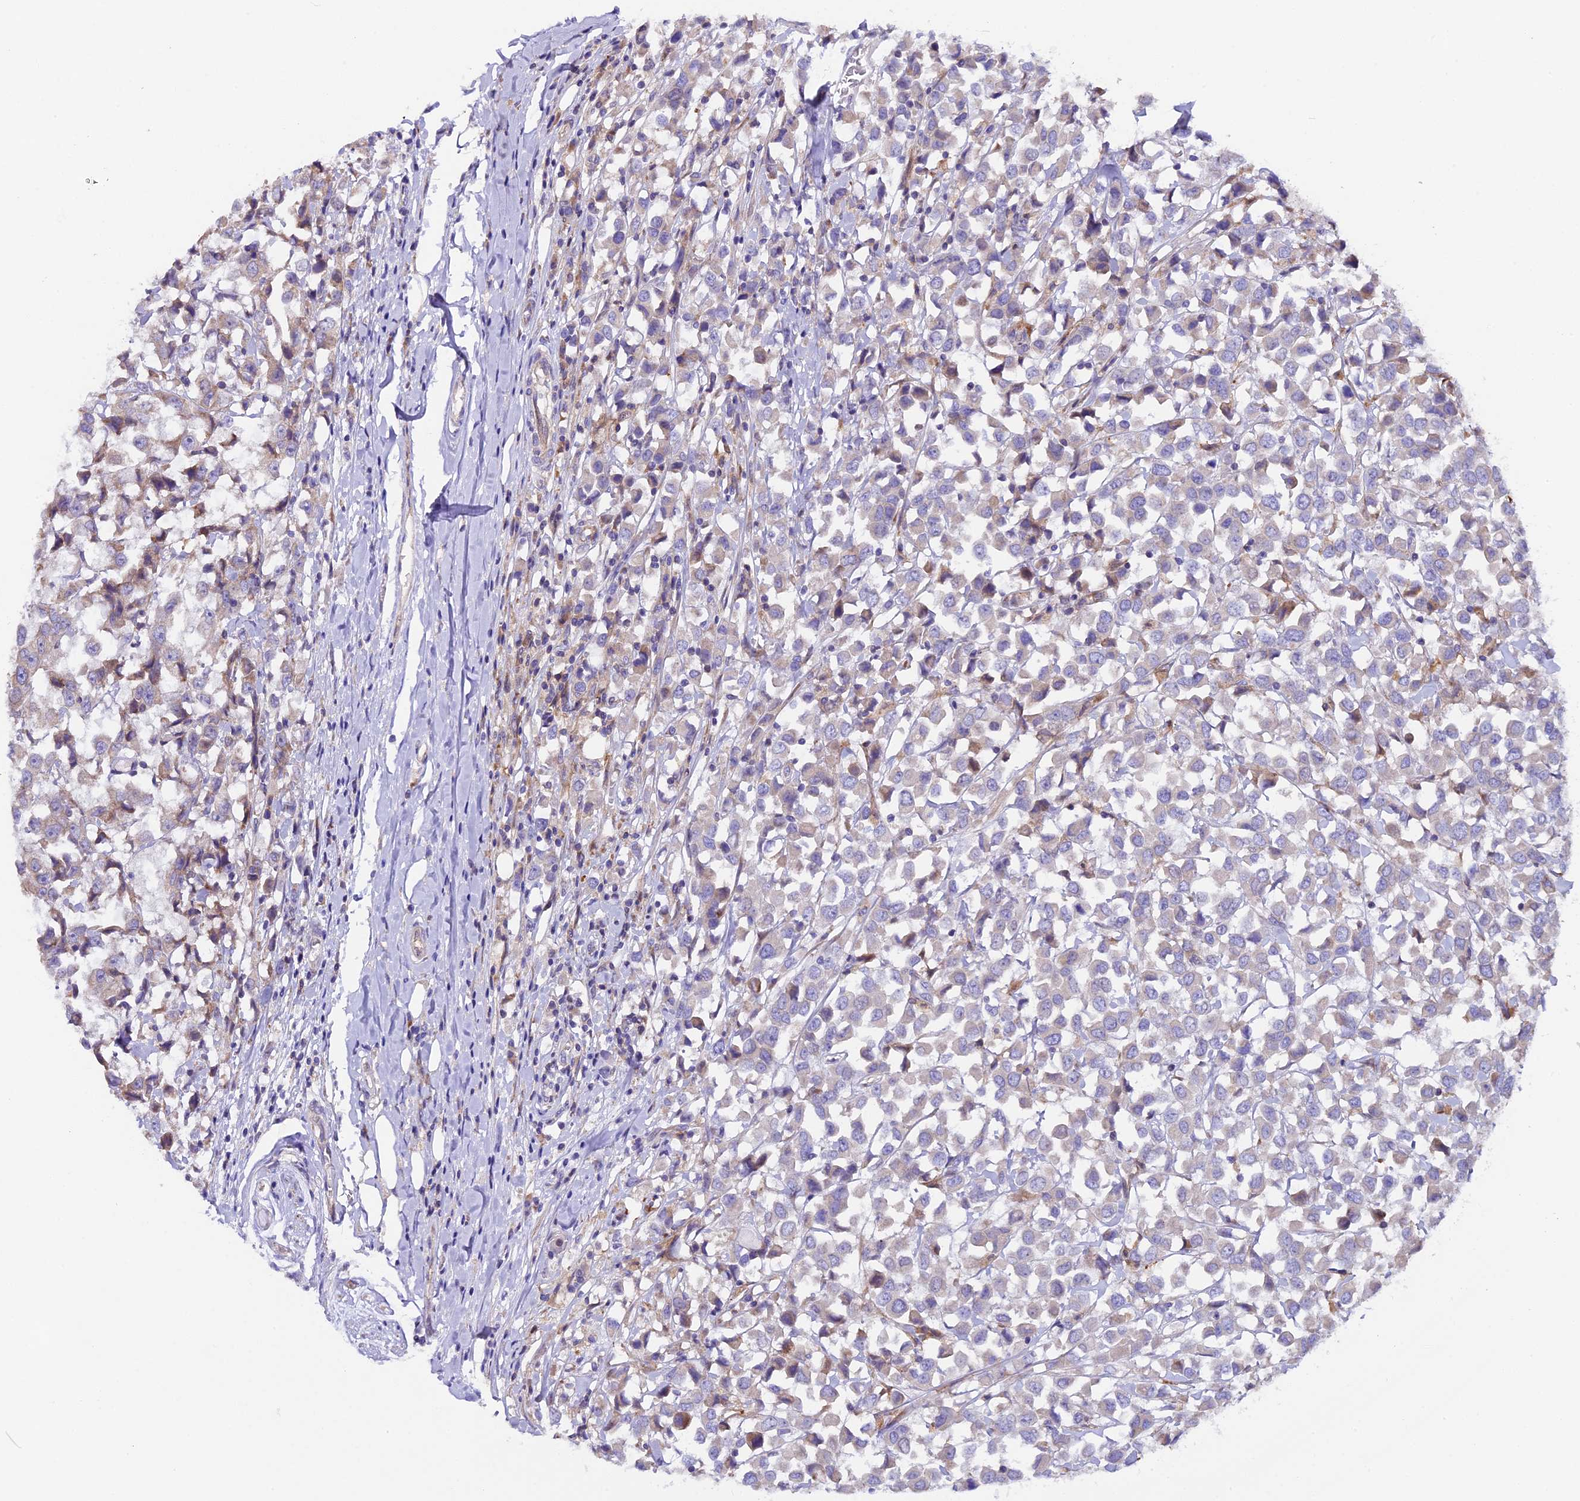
{"staining": {"intensity": "weak", "quantity": "<25%", "location": "cytoplasmic/membranous"}, "tissue": "breast cancer", "cell_type": "Tumor cells", "image_type": "cancer", "snomed": [{"axis": "morphology", "description": "Duct carcinoma"}, {"axis": "topography", "description": "Breast"}], "caption": "Immunohistochemical staining of breast cancer demonstrates no significant positivity in tumor cells.", "gene": "PIGU", "patient": {"sex": "female", "age": 61}}